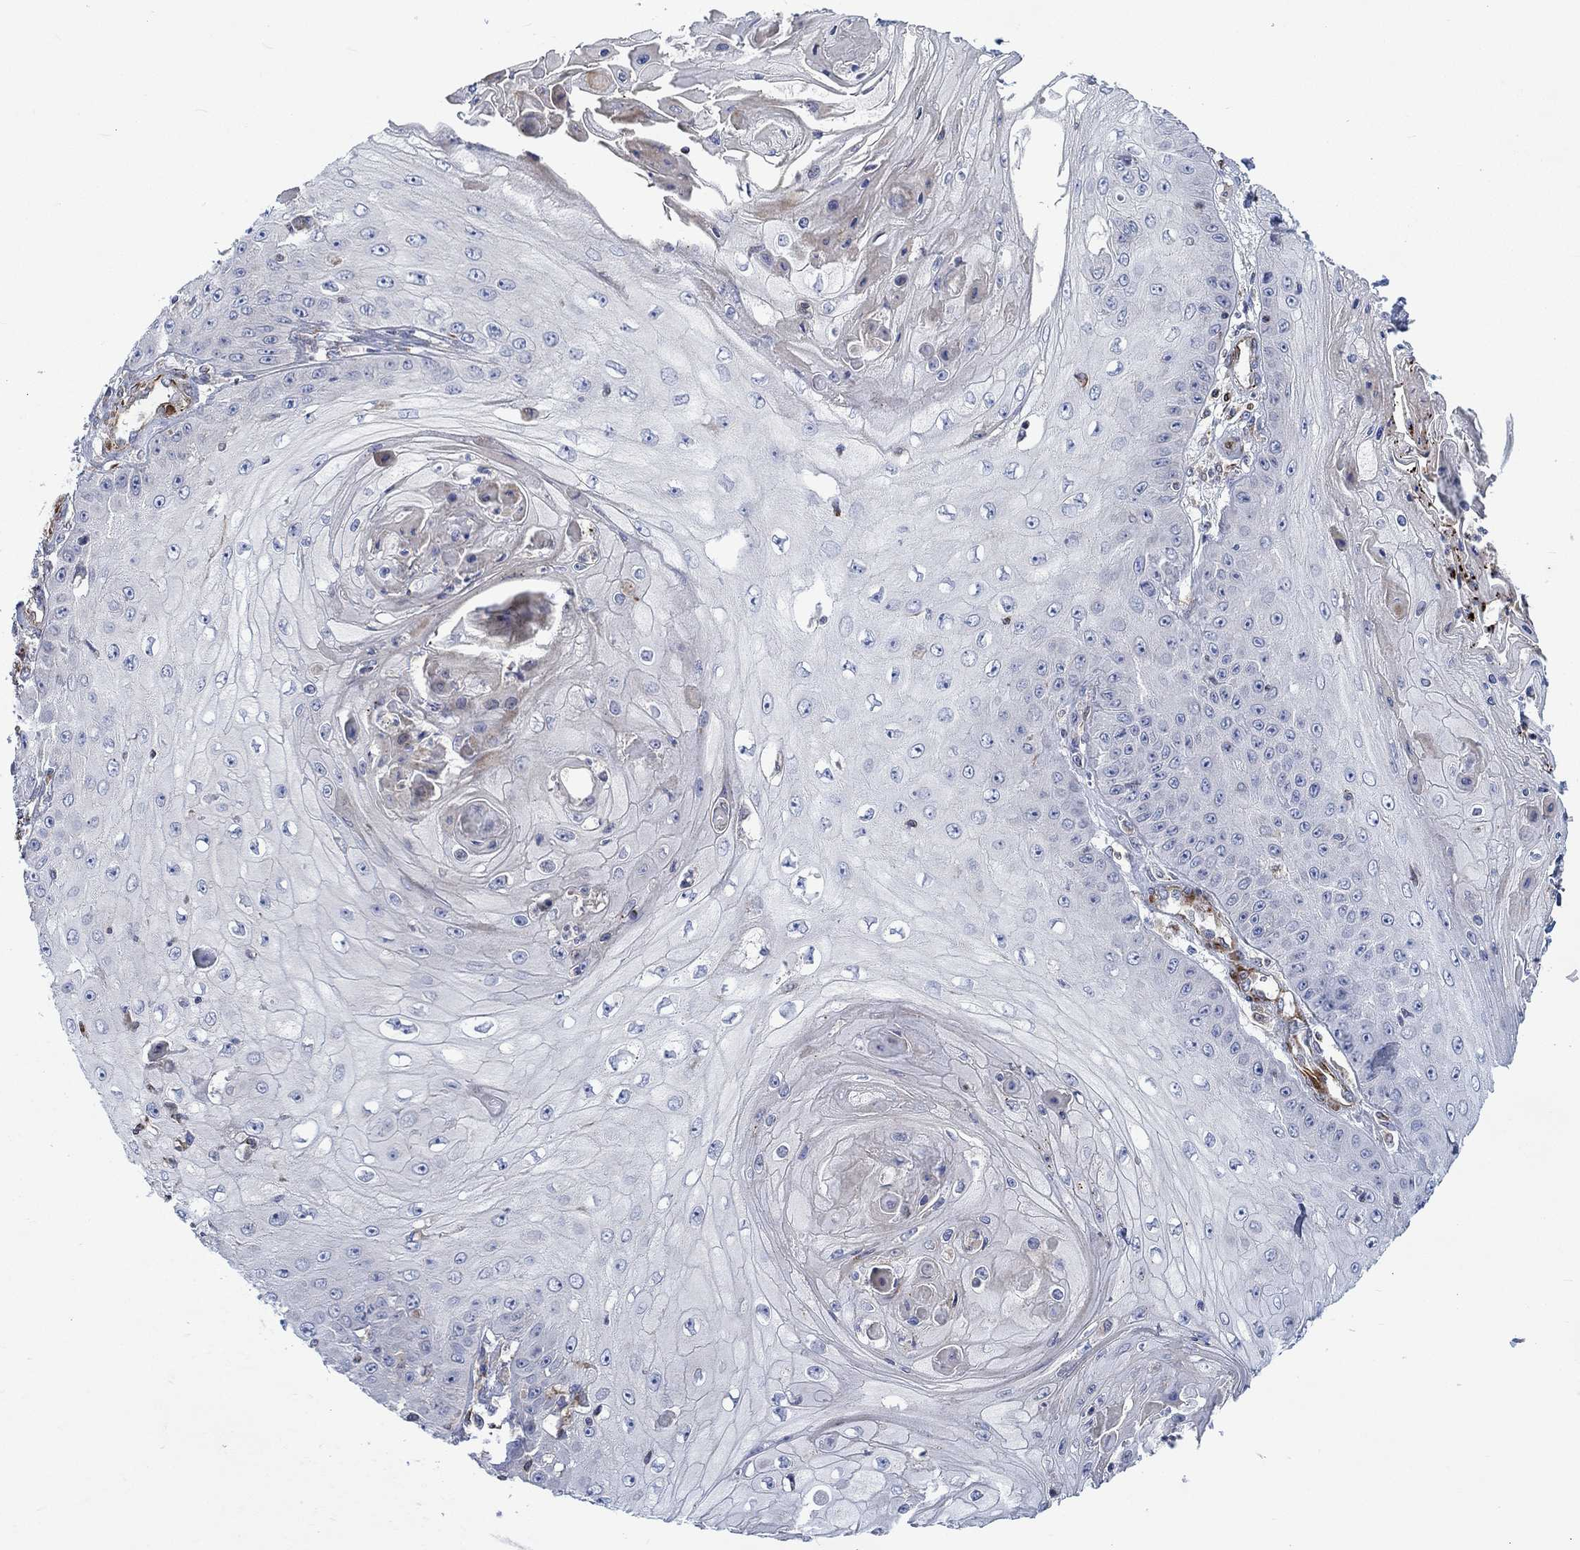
{"staining": {"intensity": "negative", "quantity": "none", "location": "none"}, "tissue": "skin cancer", "cell_type": "Tumor cells", "image_type": "cancer", "snomed": [{"axis": "morphology", "description": "Squamous cell carcinoma, NOS"}, {"axis": "topography", "description": "Skin"}], "caption": "Immunohistochemical staining of human squamous cell carcinoma (skin) reveals no significant expression in tumor cells. The staining is performed using DAB brown chromogen with nuclei counter-stained in using hematoxylin.", "gene": "CAMK1D", "patient": {"sex": "male", "age": 70}}